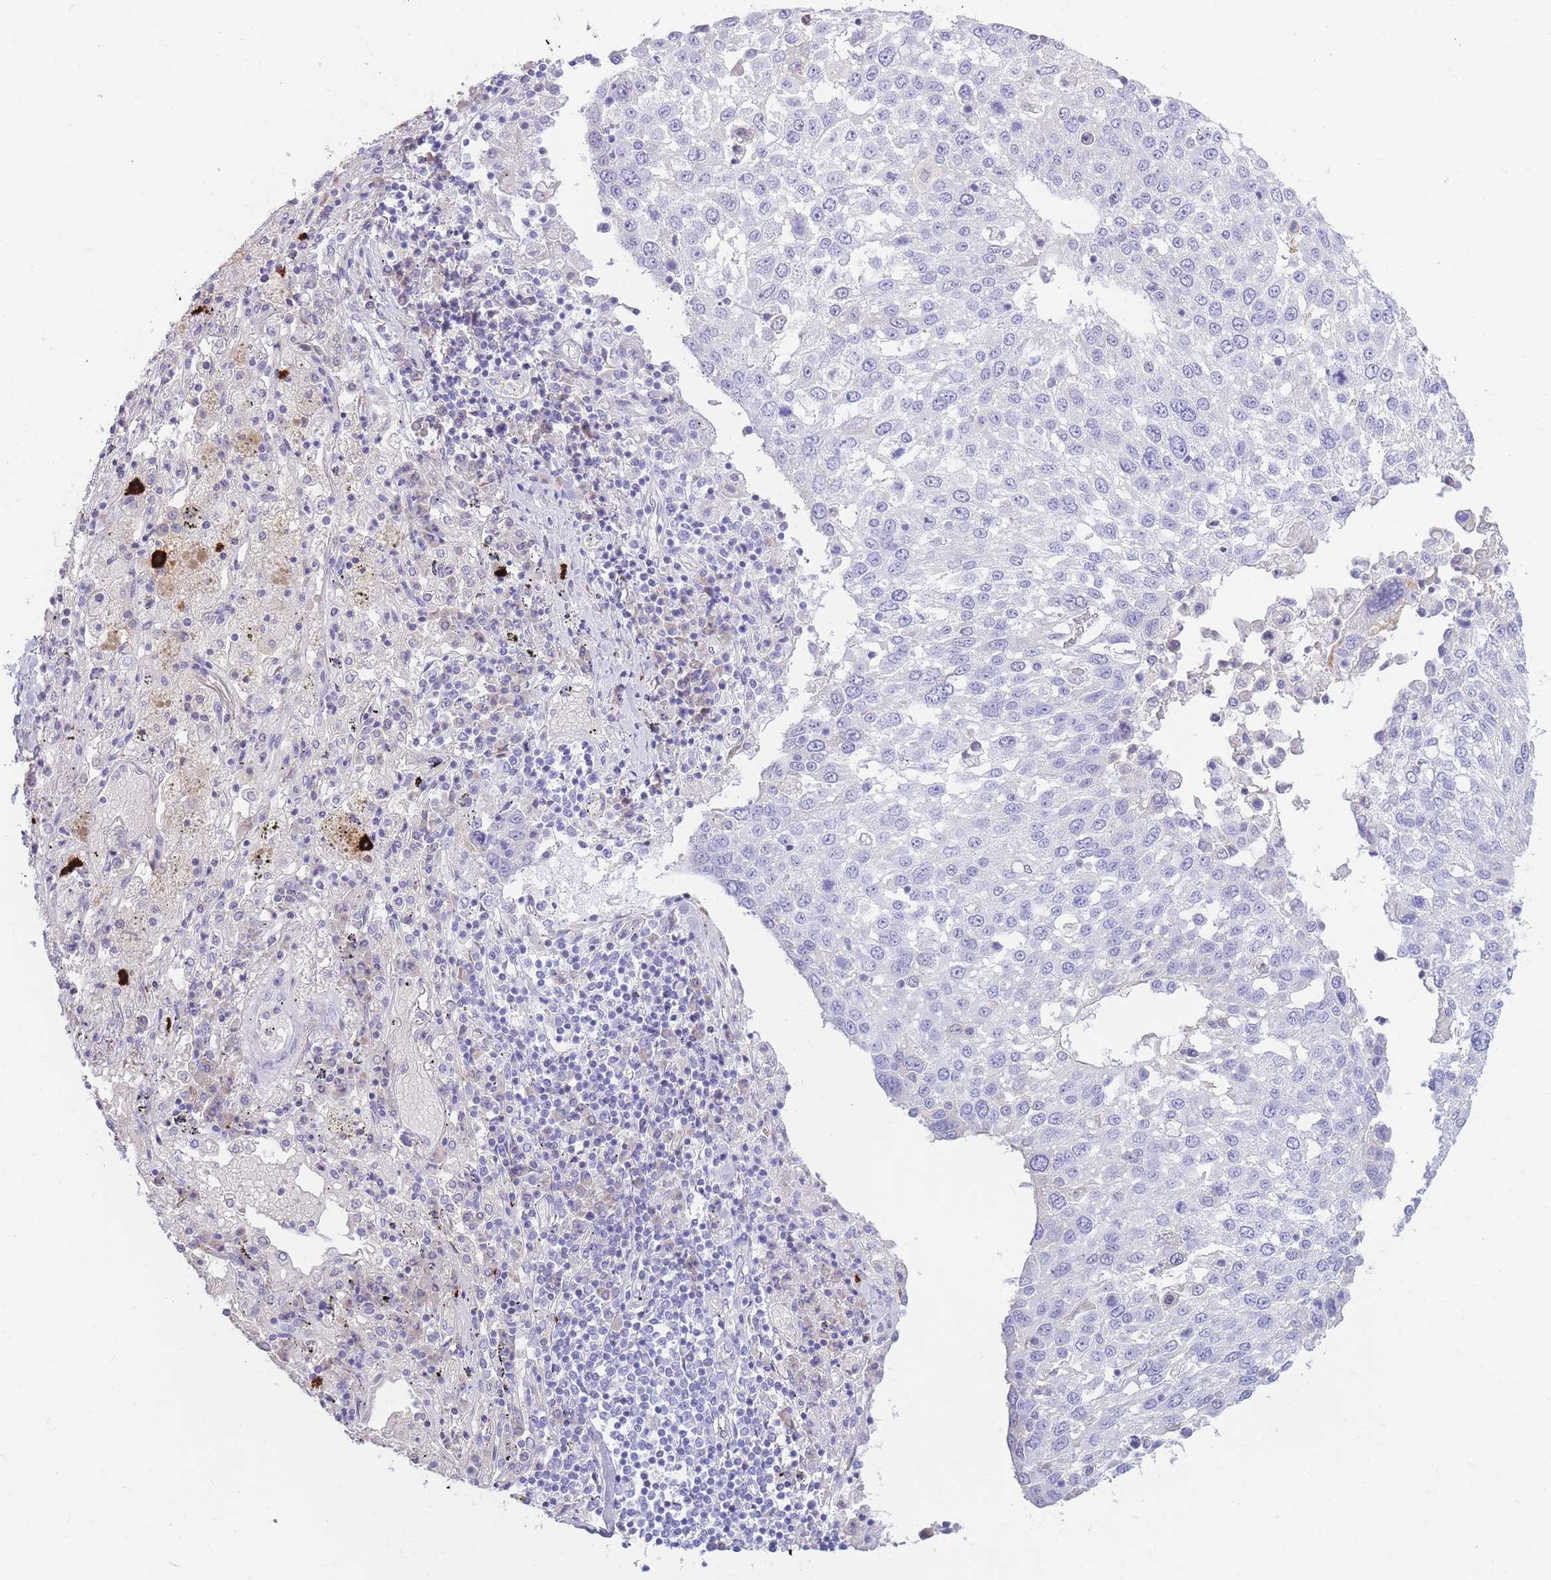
{"staining": {"intensity": "negative", "quantity": "none", "location": "none"}, "tissue": "lung cancer", "cell_type": "Tumor cells", "image_type": "cancer", "snomed": [{"axis": "morphology", "description": "Squamous cell carcinoma, NOS"}, {"axis": "topography", "description": "Lung"}], "caption": "Immunohistochemical staining of human squamous cell carcinoma (lung) shows no significant expression in tumor cells.", "gene": "TPSD1", "patient": {"sex": "male", "age": 65}}